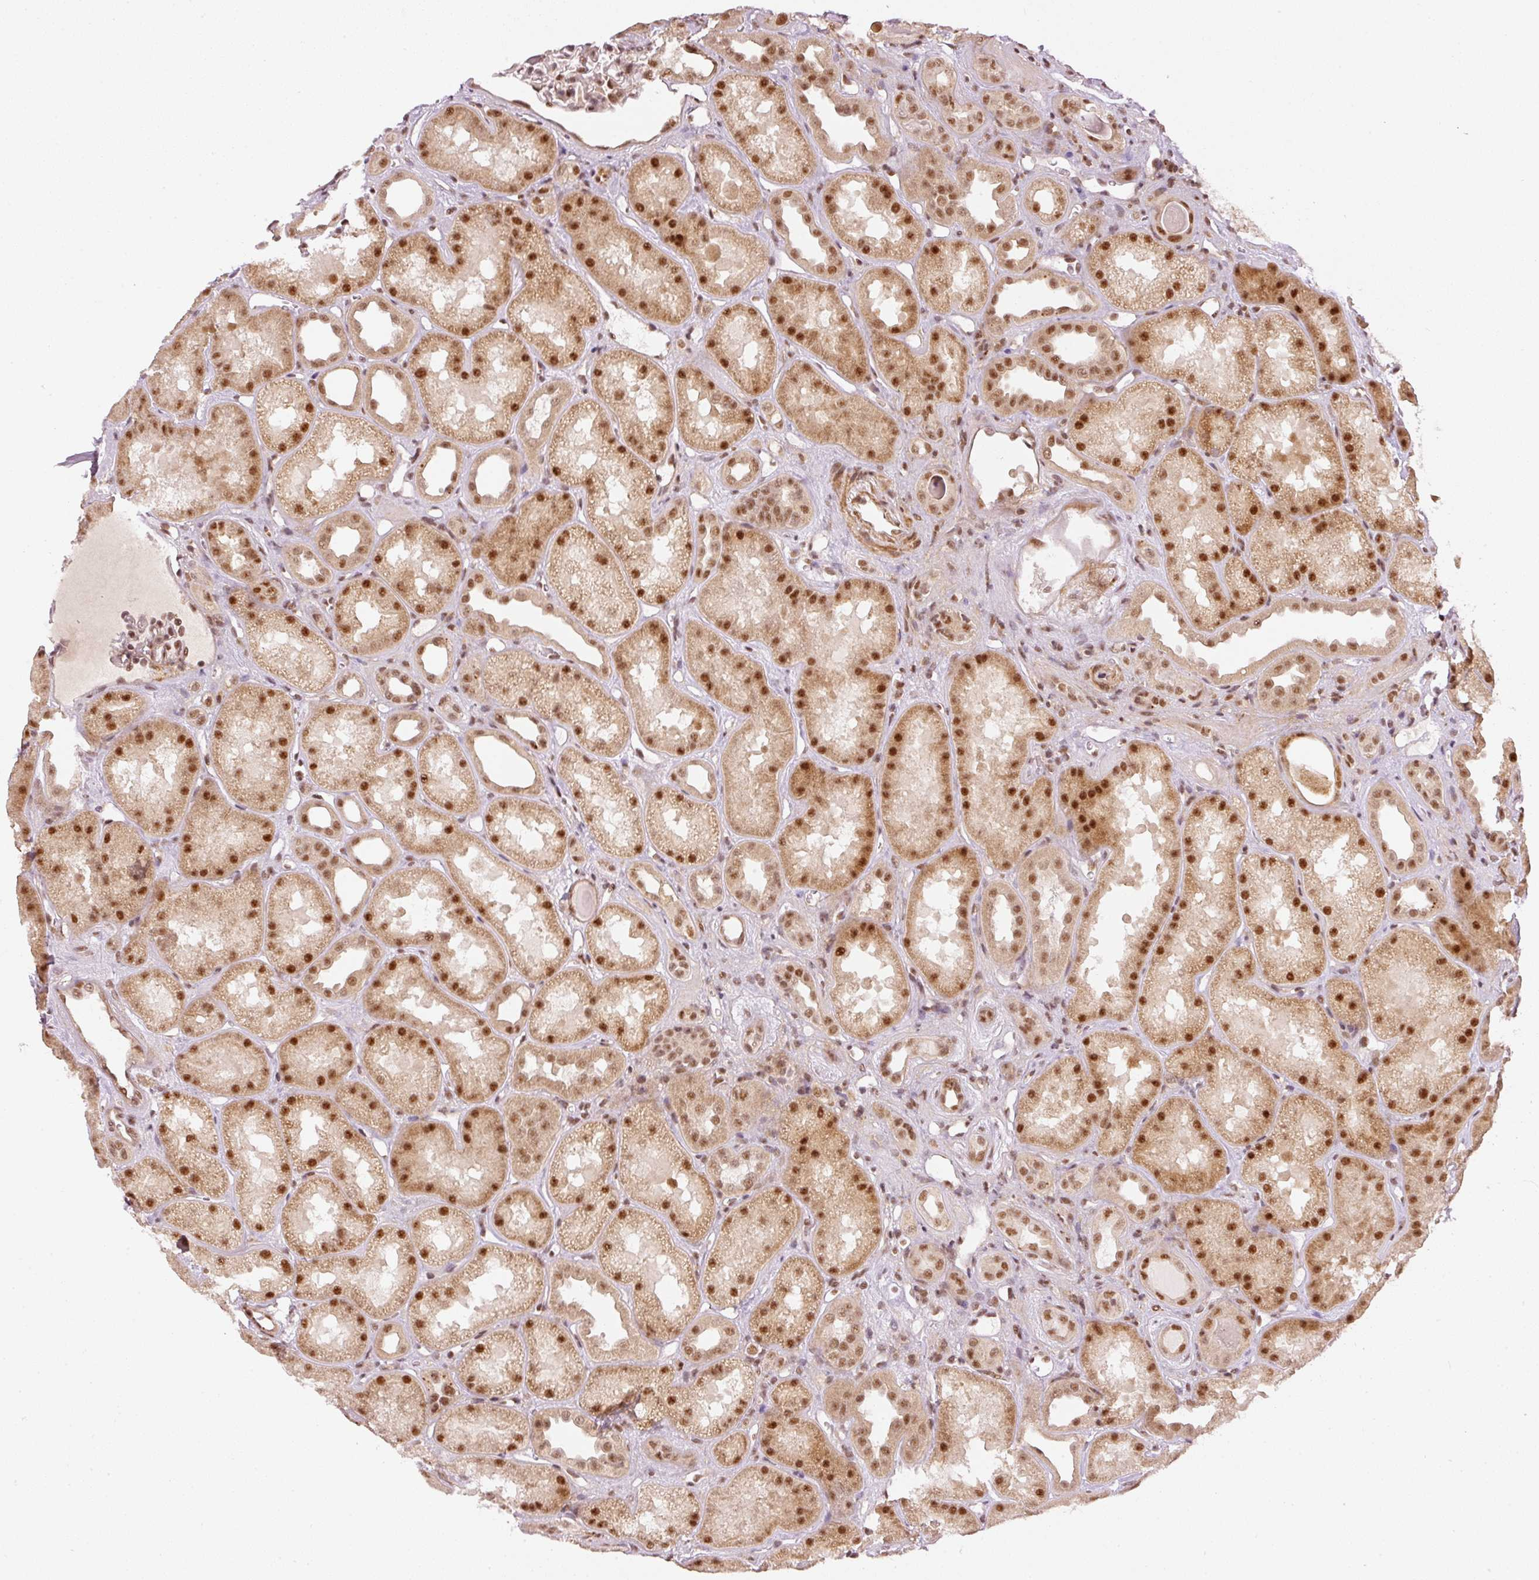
{"staining": {"intensity": "weak", "quantity": "25%-75%", "location": "nuclear"}, "tissue": "kidney", "cell_type": "Cells in glomeruli", "image_type": "normal", "snomed": [{"axis": "morphology", "description": "Normal tissue, NOS"}, {"axis": "topography", "description": "Kidney"}], "caption": "This photomicrograph demonstrates immunohistochemistry (IHC) staining of unremarkable kidney, with low weak nuclear staining in about 25%-75% of cells in glomeruli.", "gene": "THOC6", "patient": {"sex": "male", "age": 61}}